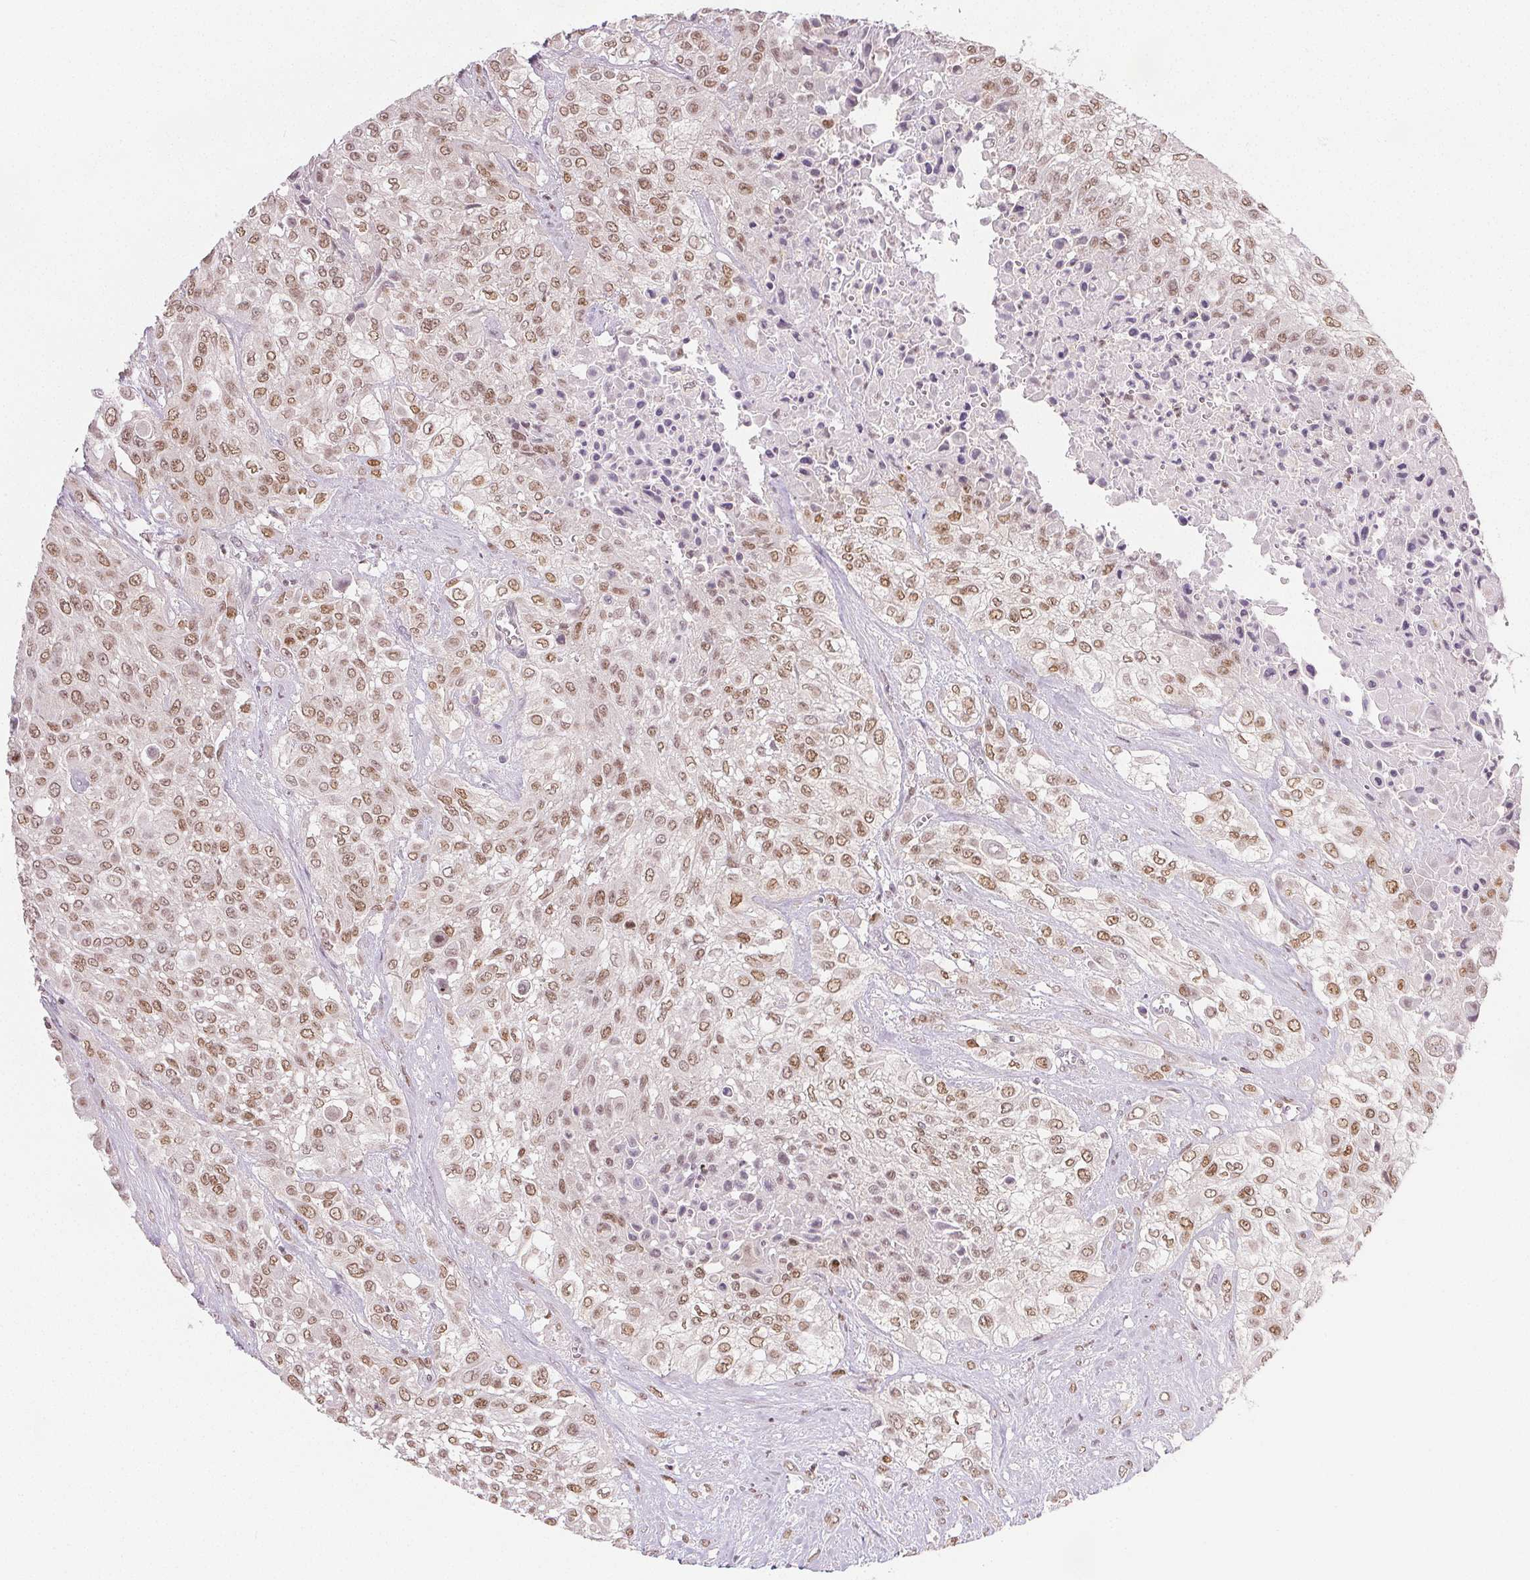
{"staining": {"intensity": "moderate", "quantity": ">75%", "location": "nuclear"}, "tissue": "urothelial cancer", "cell_type": "Tumor cells", "image_type": "cancer", "snomed": [{"axis": "morphology", "description": "Urothelial carcinoma, High grade"}, {"axis": "topography", "description": "Urinary bladder"}], "caption": "A brown stain labels moderate nuclear positivity of a protein in urothelial carcinoma (high-grade) tumor cells. (brown staining indicates protein expression, while blue staining denotes nuclei).", "gene": "RUNX2", "patient": {"sex": "male", "age": 57}}